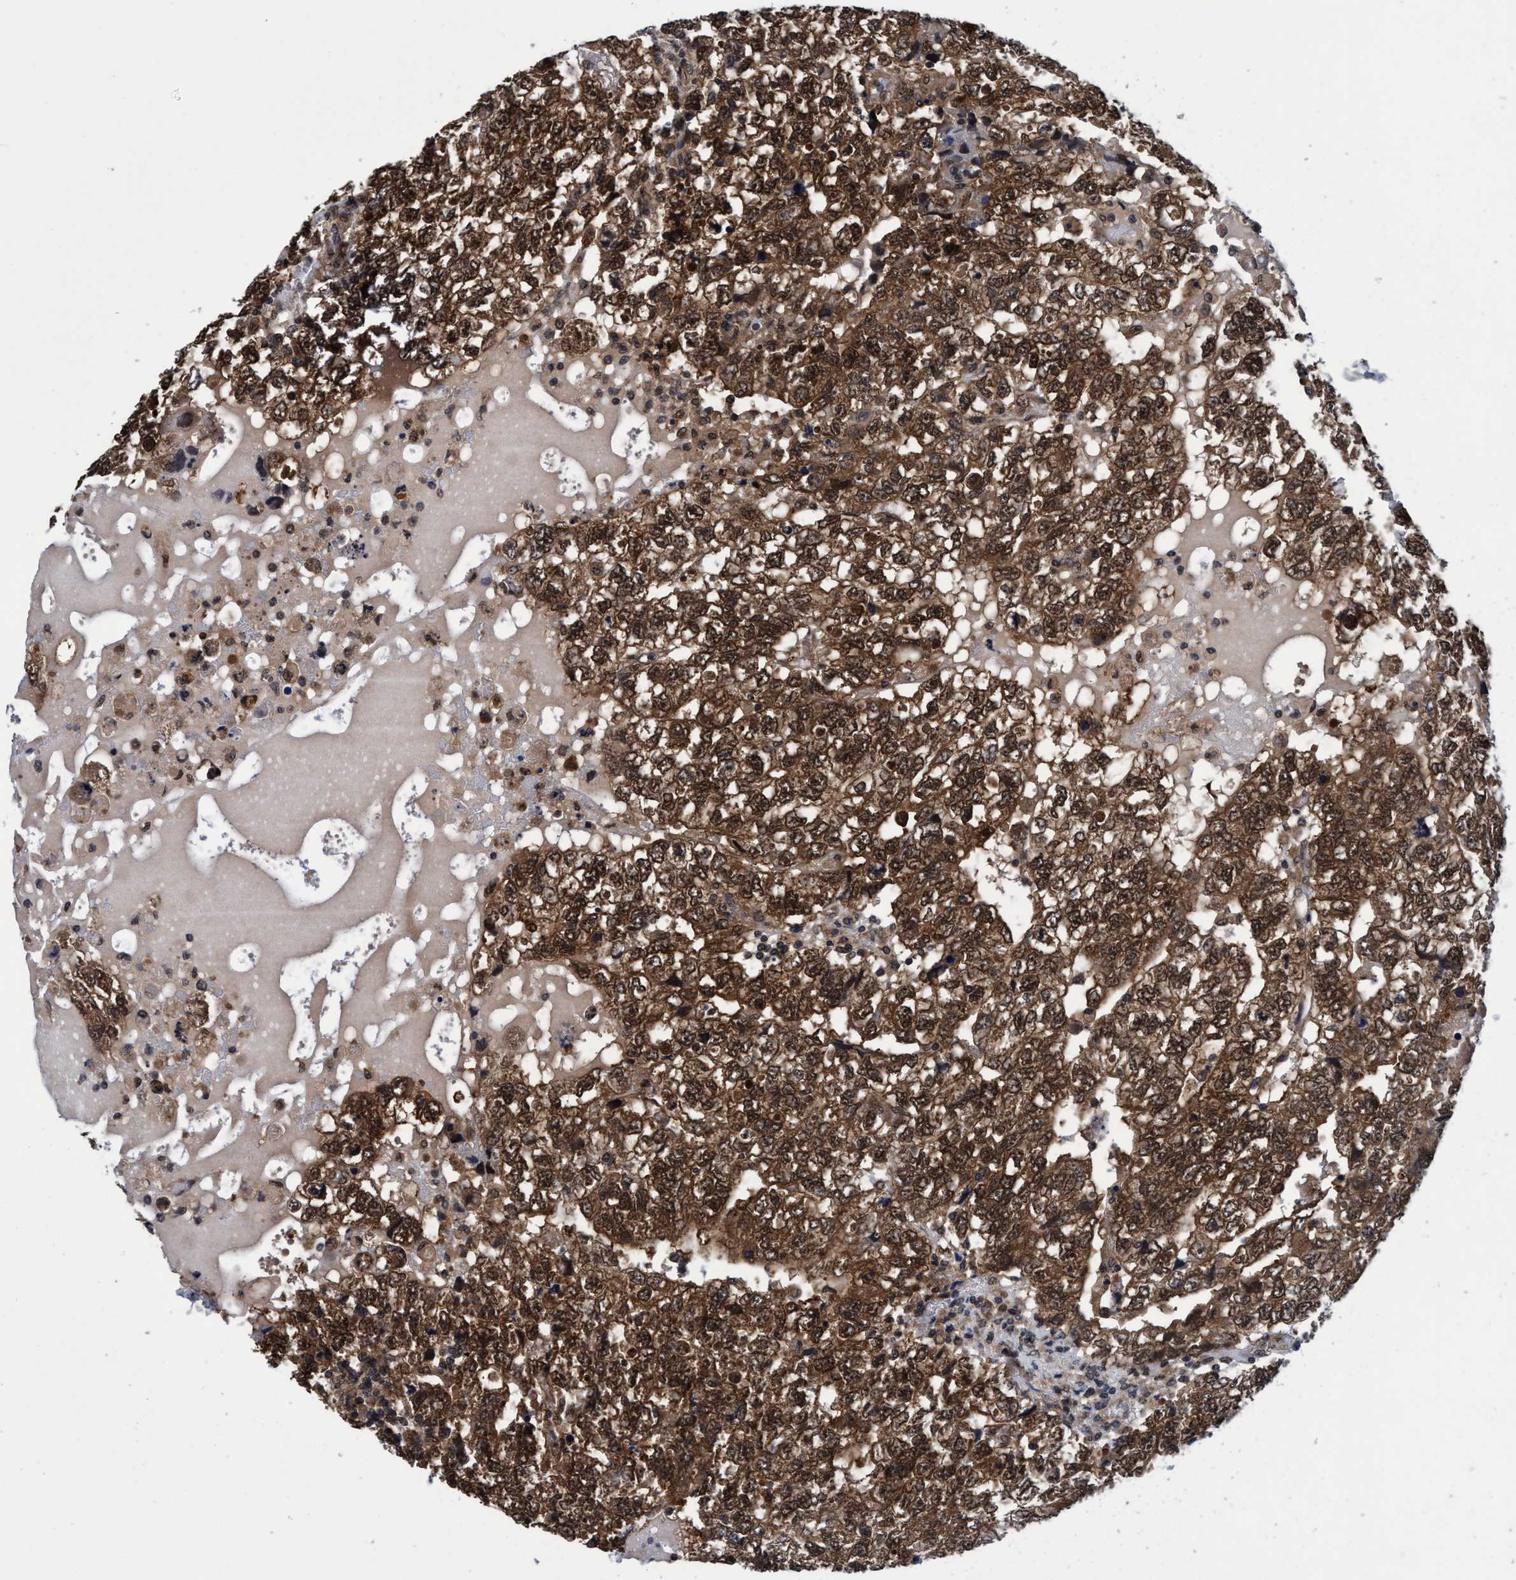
{"staining": {"intensity": "strong", "quantity": ">75%", "location": "cytoplasmic/membranous,nuclear"}, "tissue": "testis cancer", "cell_type": "Tumor cells", "image_type": "cancer", "snomed": [{"axis": "morphology", "description": "Carcinoma, Embryonal, NOS"}, {"axis": "topography", "description": "Testis"}], "caption": "The photomicrograph demonstrates a brown stain indicating the presence of a protein in the cytoplasmic/membranous and nuclear of tumor cells in testis embryonal carcinoma. (Brightfield microscopy of DAB IHC at high magnification).", "gene": "PSMD12", "patient": {"sex": "male", "age": 36}}